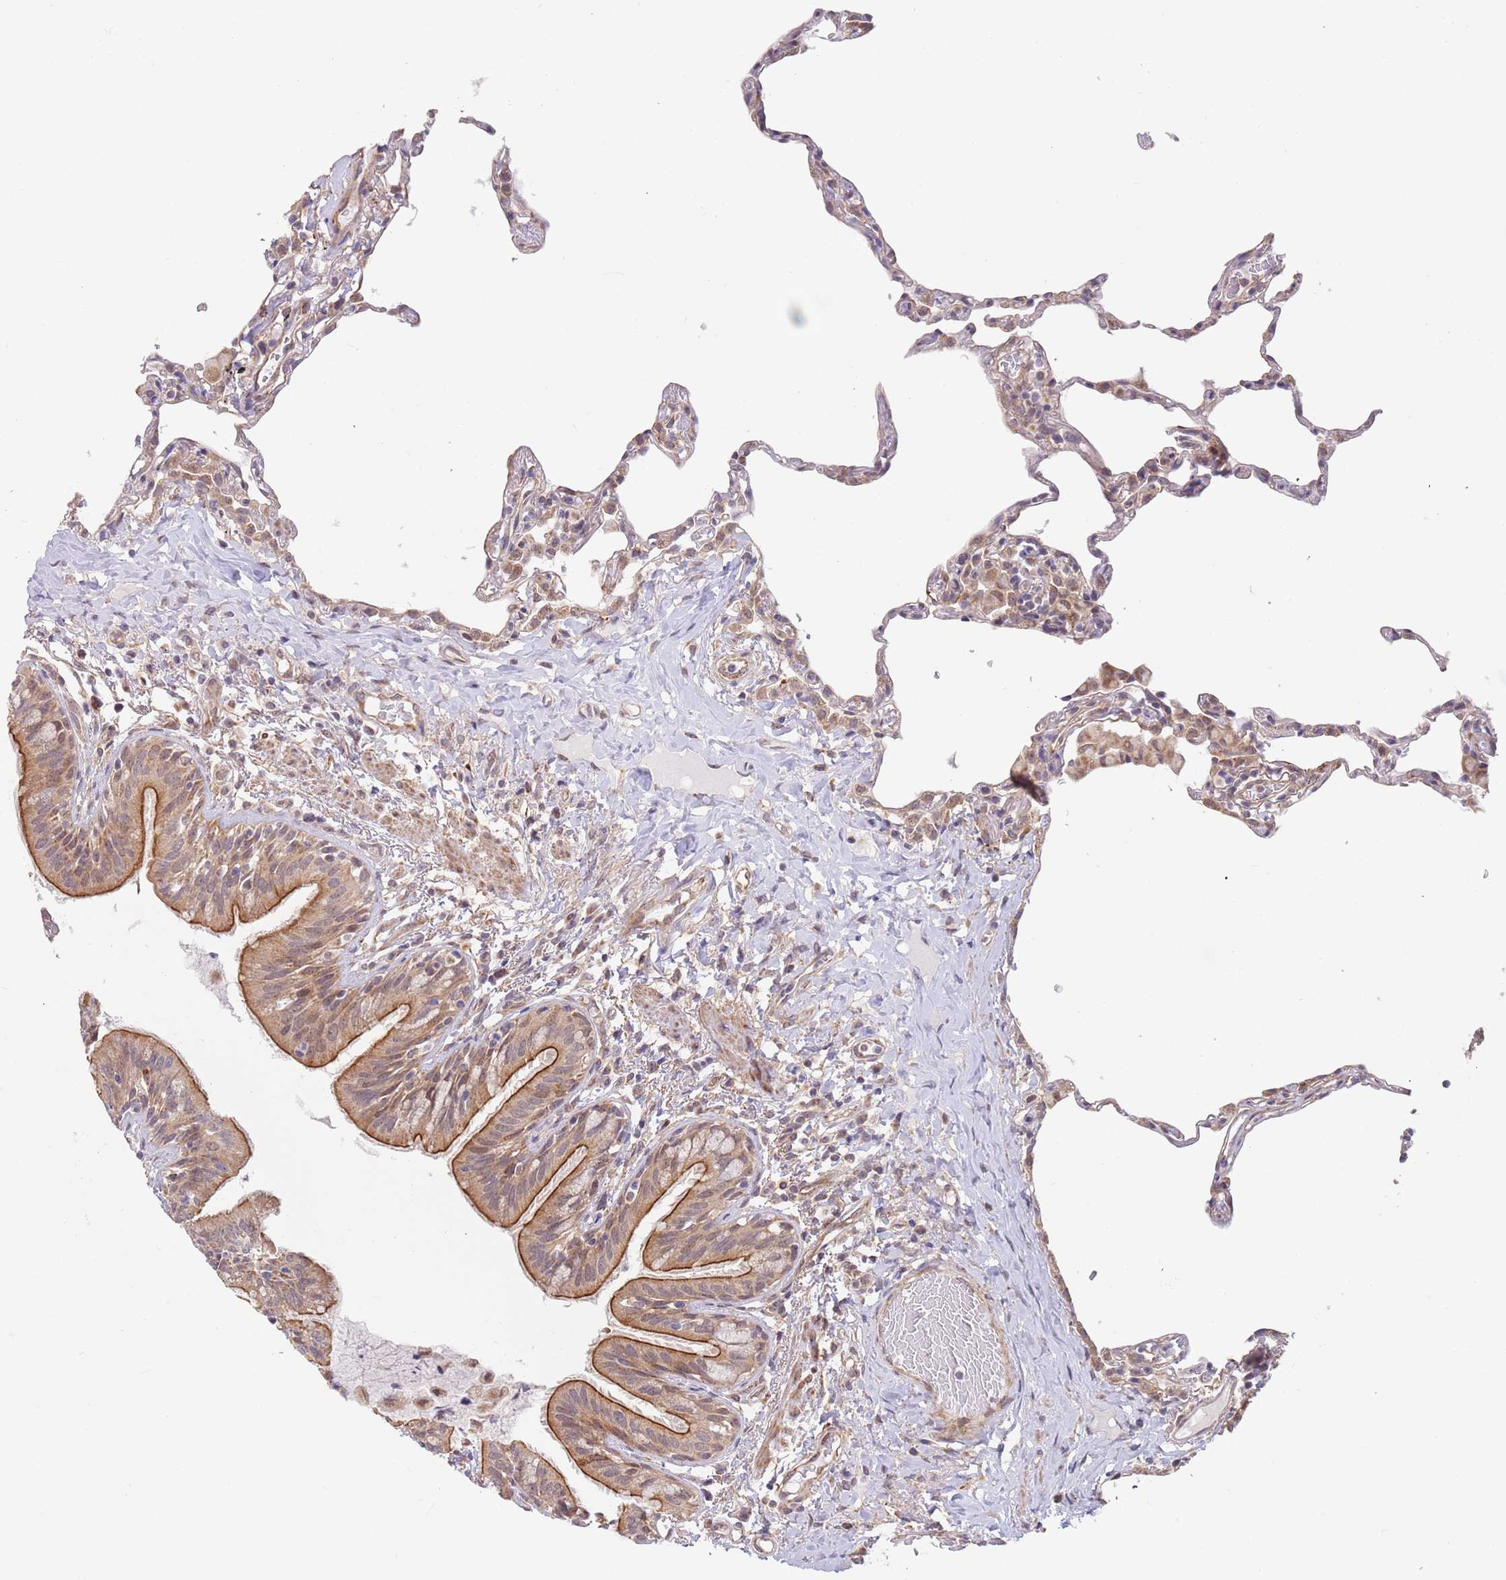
{"staining": {"intensity": "moderate", "quantity": "<25%", "location": "cytoplasmic/membranous"}, "tissue": "lung", "cell_type": "Alveolar cells", "image_type": "normal", "snomed": [{"axis": "morphology", "description": "Normal tissue, NOS"}, {"axis": "topography", "description": "Lung"}], "caption": "Lung stained for a protein demonstrates moderate cytoplasmic/membranous positivity in alveolar cells.", "gene": "UQCC3", "patient": {"sex": "female", "age": 57}}